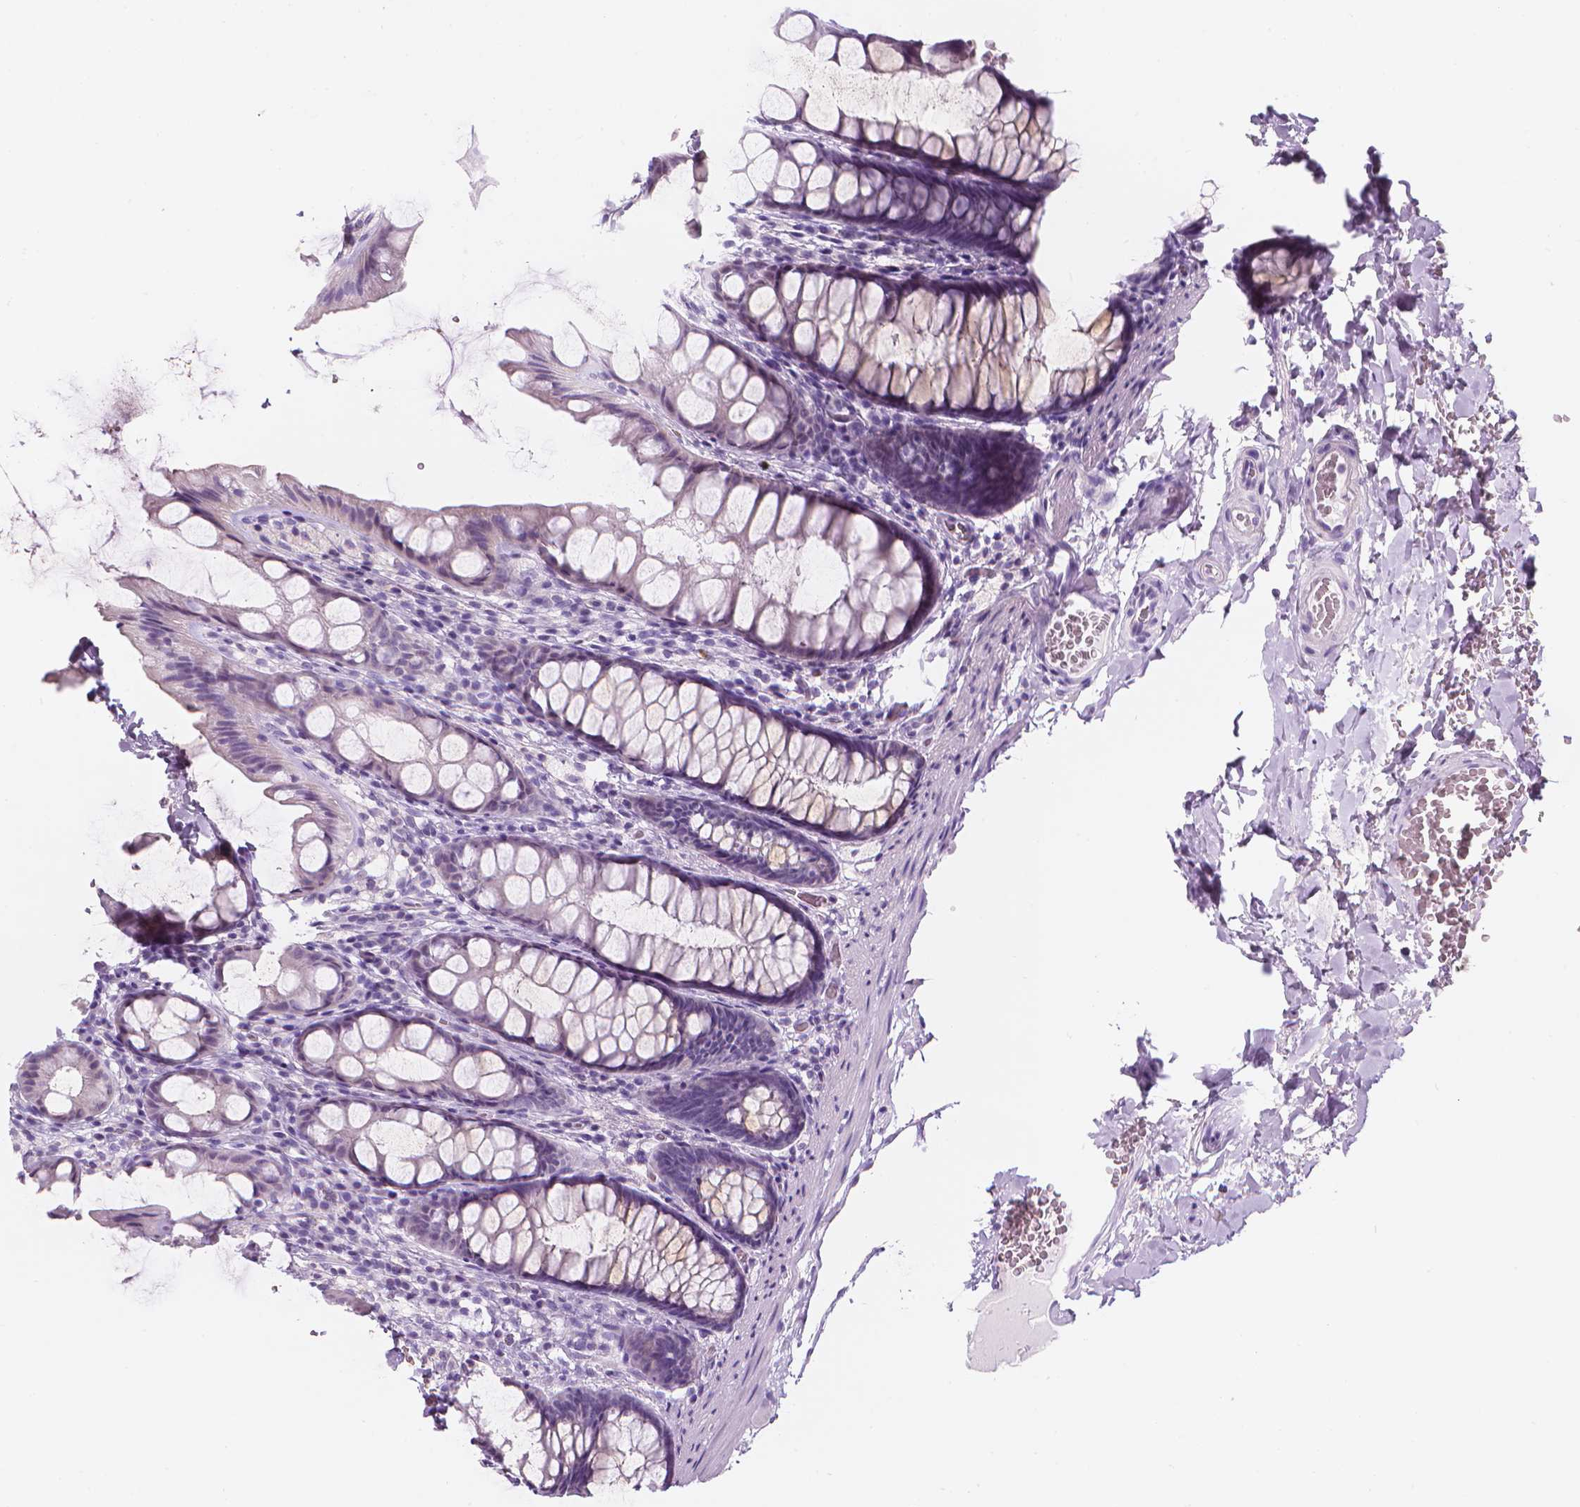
{"staining": {"intensity": "negative", "quantity": "none", "location": "none"}, "tissue": "colon", "cell_type": "Endothelial cells", "image_type": "normal", "snomed": [{"axis": "morphology", "description": "Normal tissue, NOS"}, {"axis": "topography", "description": "Colon"}], "caption": "Colon was stained to show a protein in brown. There is no significant staining in endothelial cells. (DAB immunohistochemistry, high magnification).", "gene": "DCAF8L1", "patient": {"sex": "male", "age": 47}}